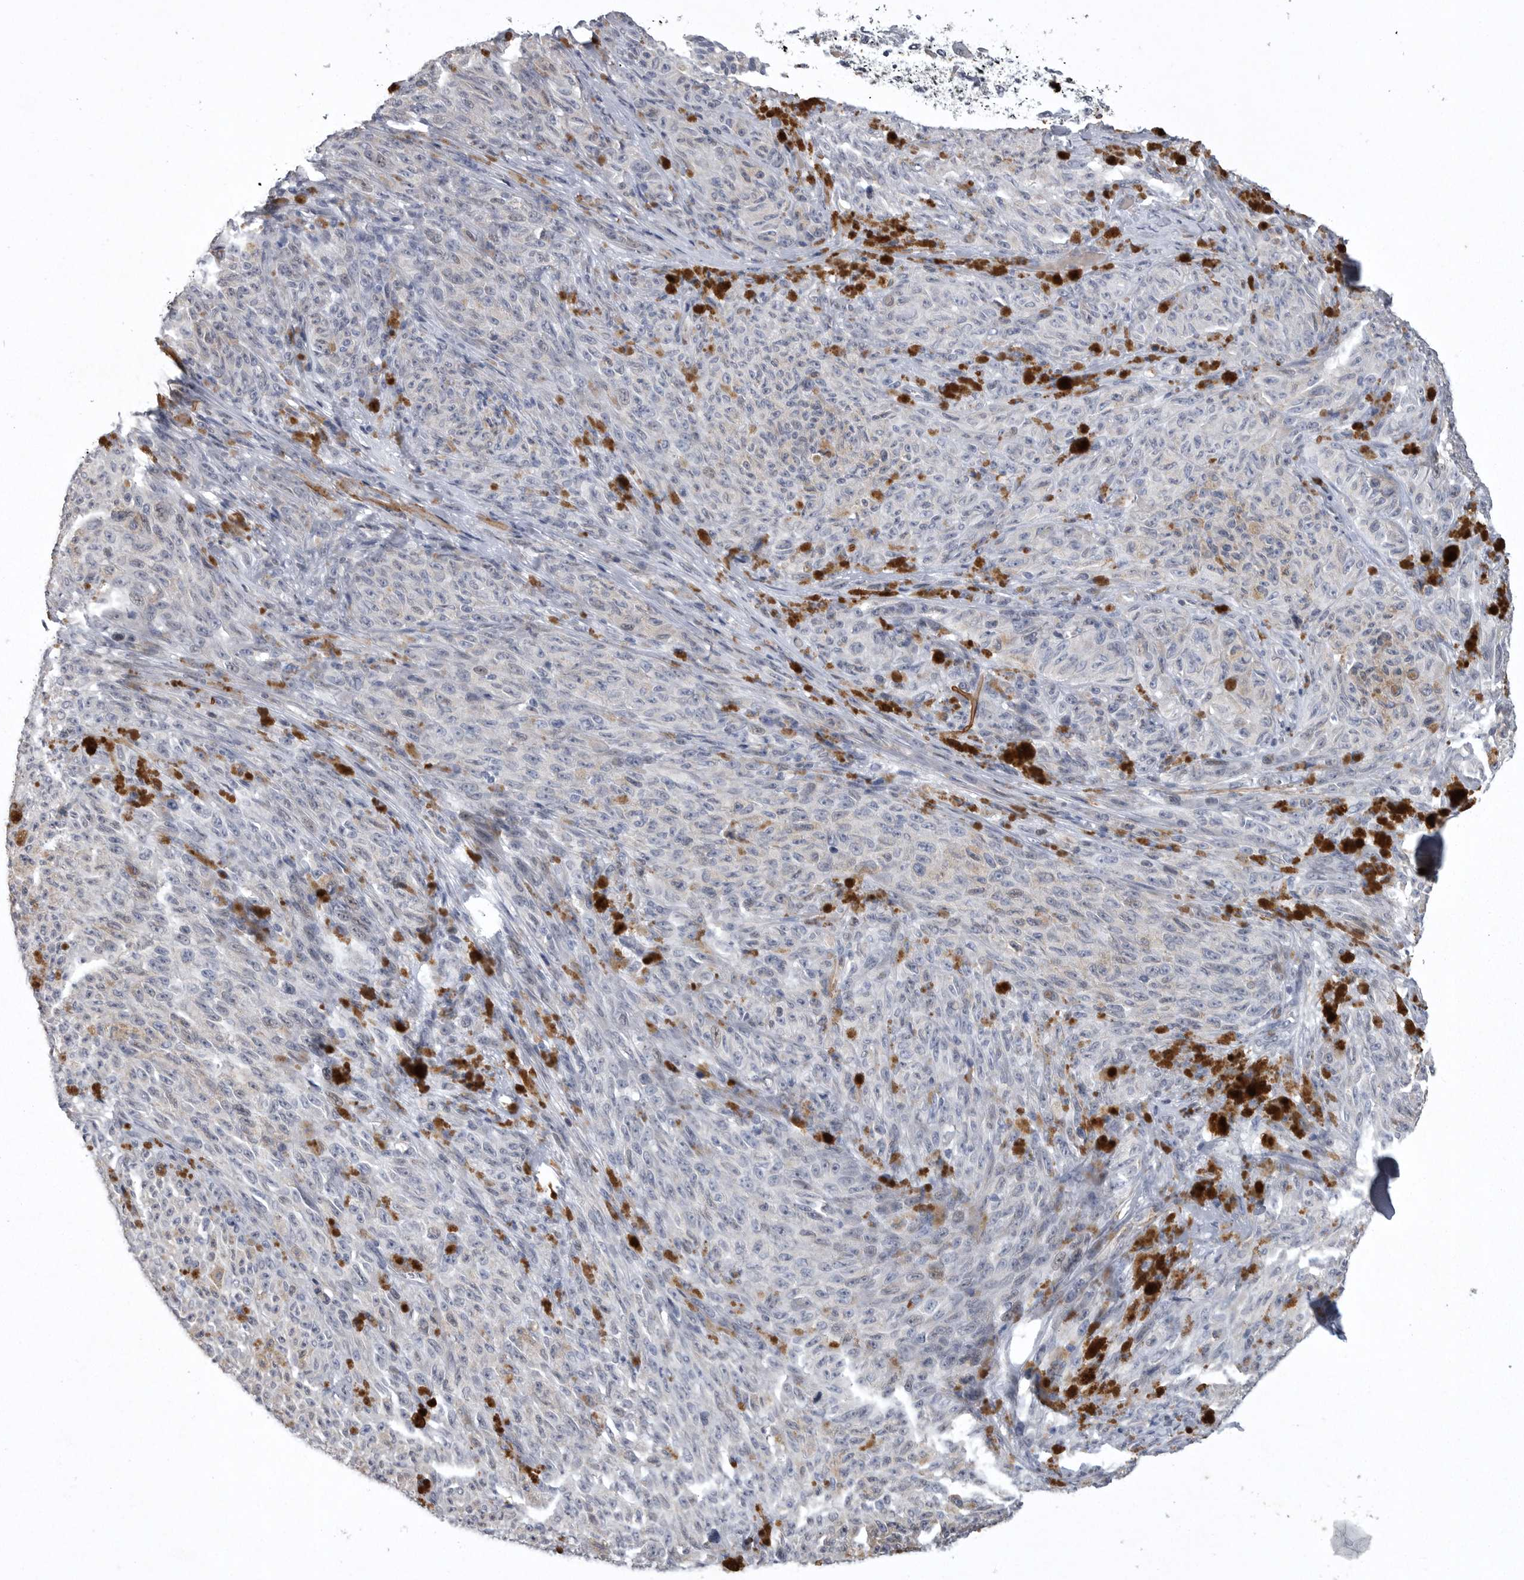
{"staining": {"intensity": "negative", "quantity": "none", "location": "none"}, "tissue": "melanoma", "cell_type": "Tumor cells", "image_type": "cancer", "snomed": [{"axis": "morphology", "description": "Malignant melanoma, NOS"}, {"axis": "topography", "description": "Skin"}], "caption": "There is no significant expression in tumor cells of malignant melanoma.", "gene": "CRP", "patient": {"sex": "female", "age": 82}}